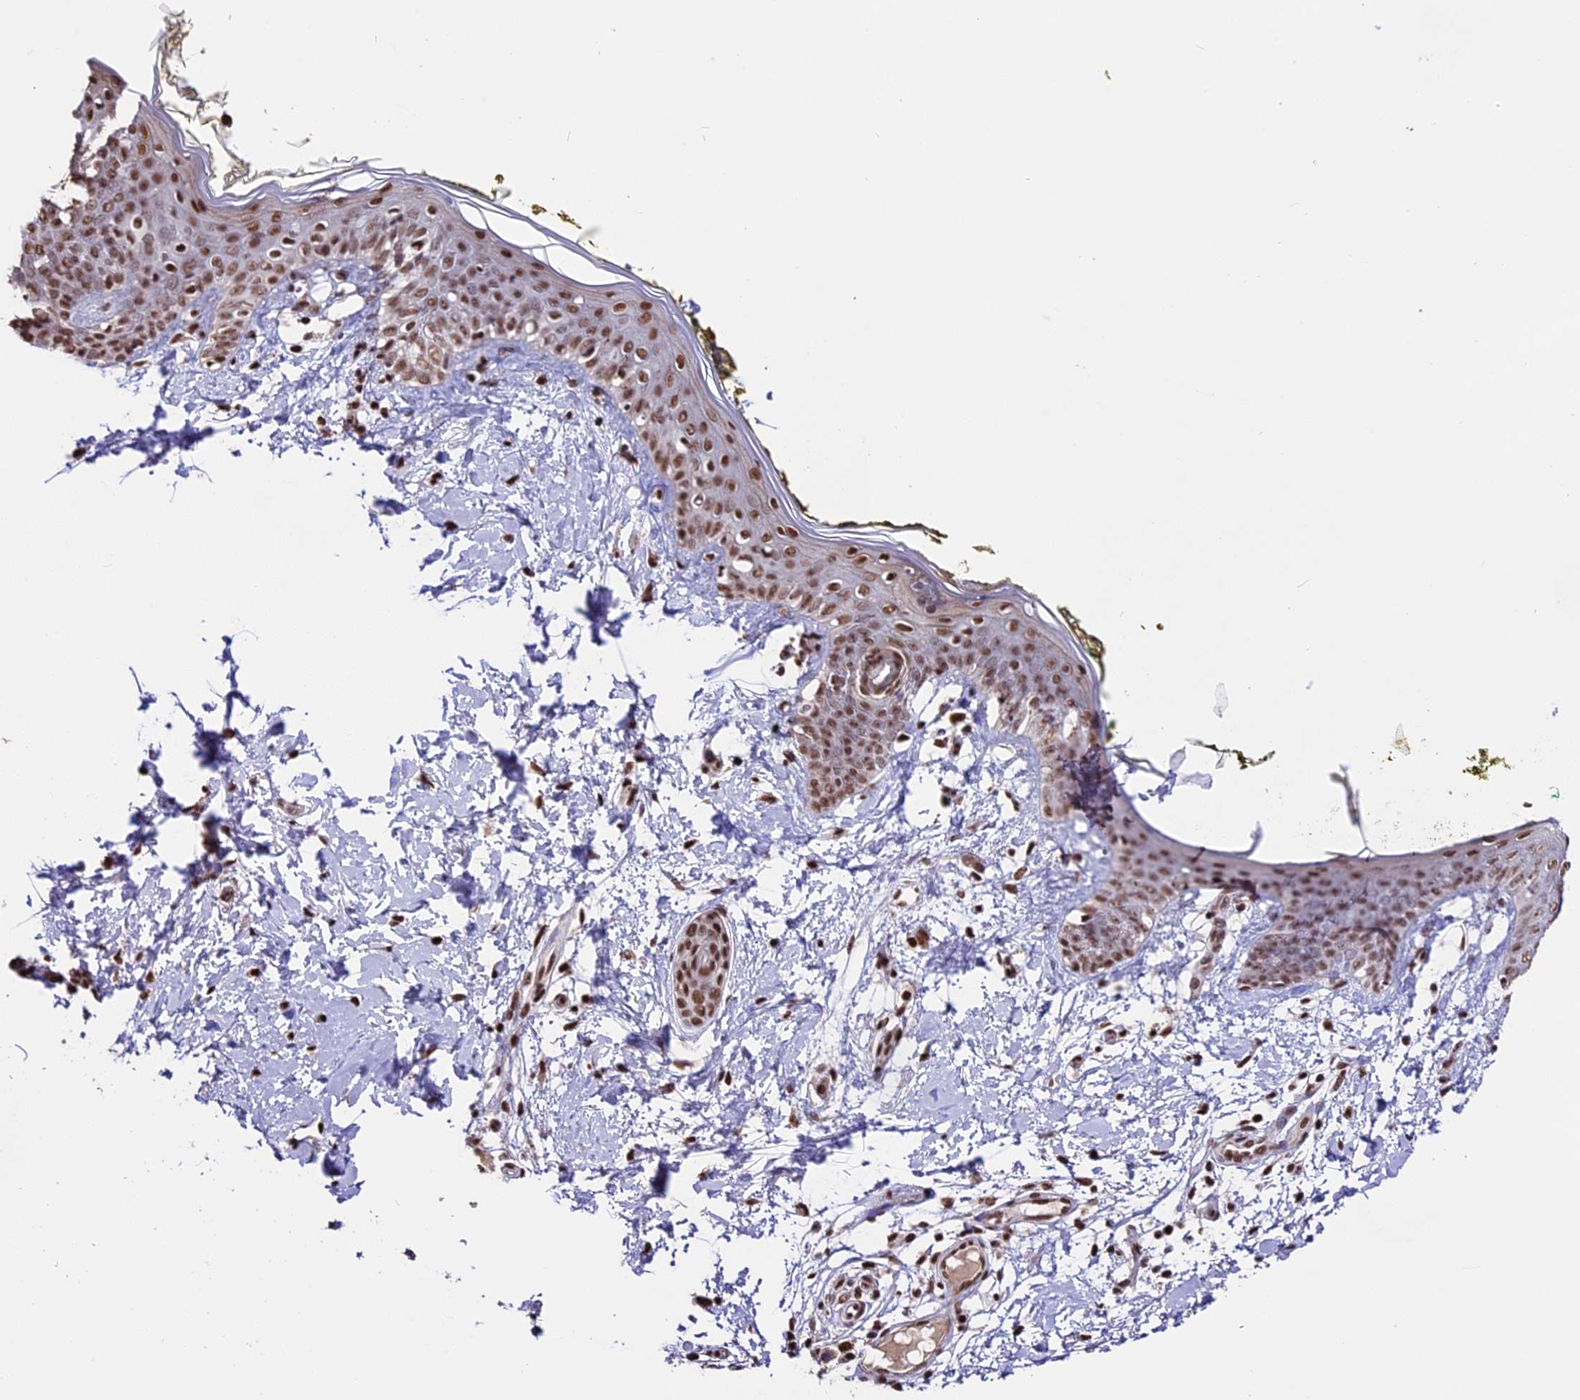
{"staining": {"intensity": "strong", "quantity": ">75%", "location": "nuclear"}, "tissue": "skin", "cell_type": "Fibroblasts", "image_type": "normal", "snomed": [{"axis": "morphology", "description": "Normal tissue, NOS"}, {"axis": "topography", "description": "Skin"}], "caption": "DAB (3,3'-diaminobenzidine) immunohistochemical staining of benign human skin reveals strong nuclear protein staining in approximately >75% of fibroblasts.", "gene": "POLR3E", "patient": {"sex": "female", "age": 34}}